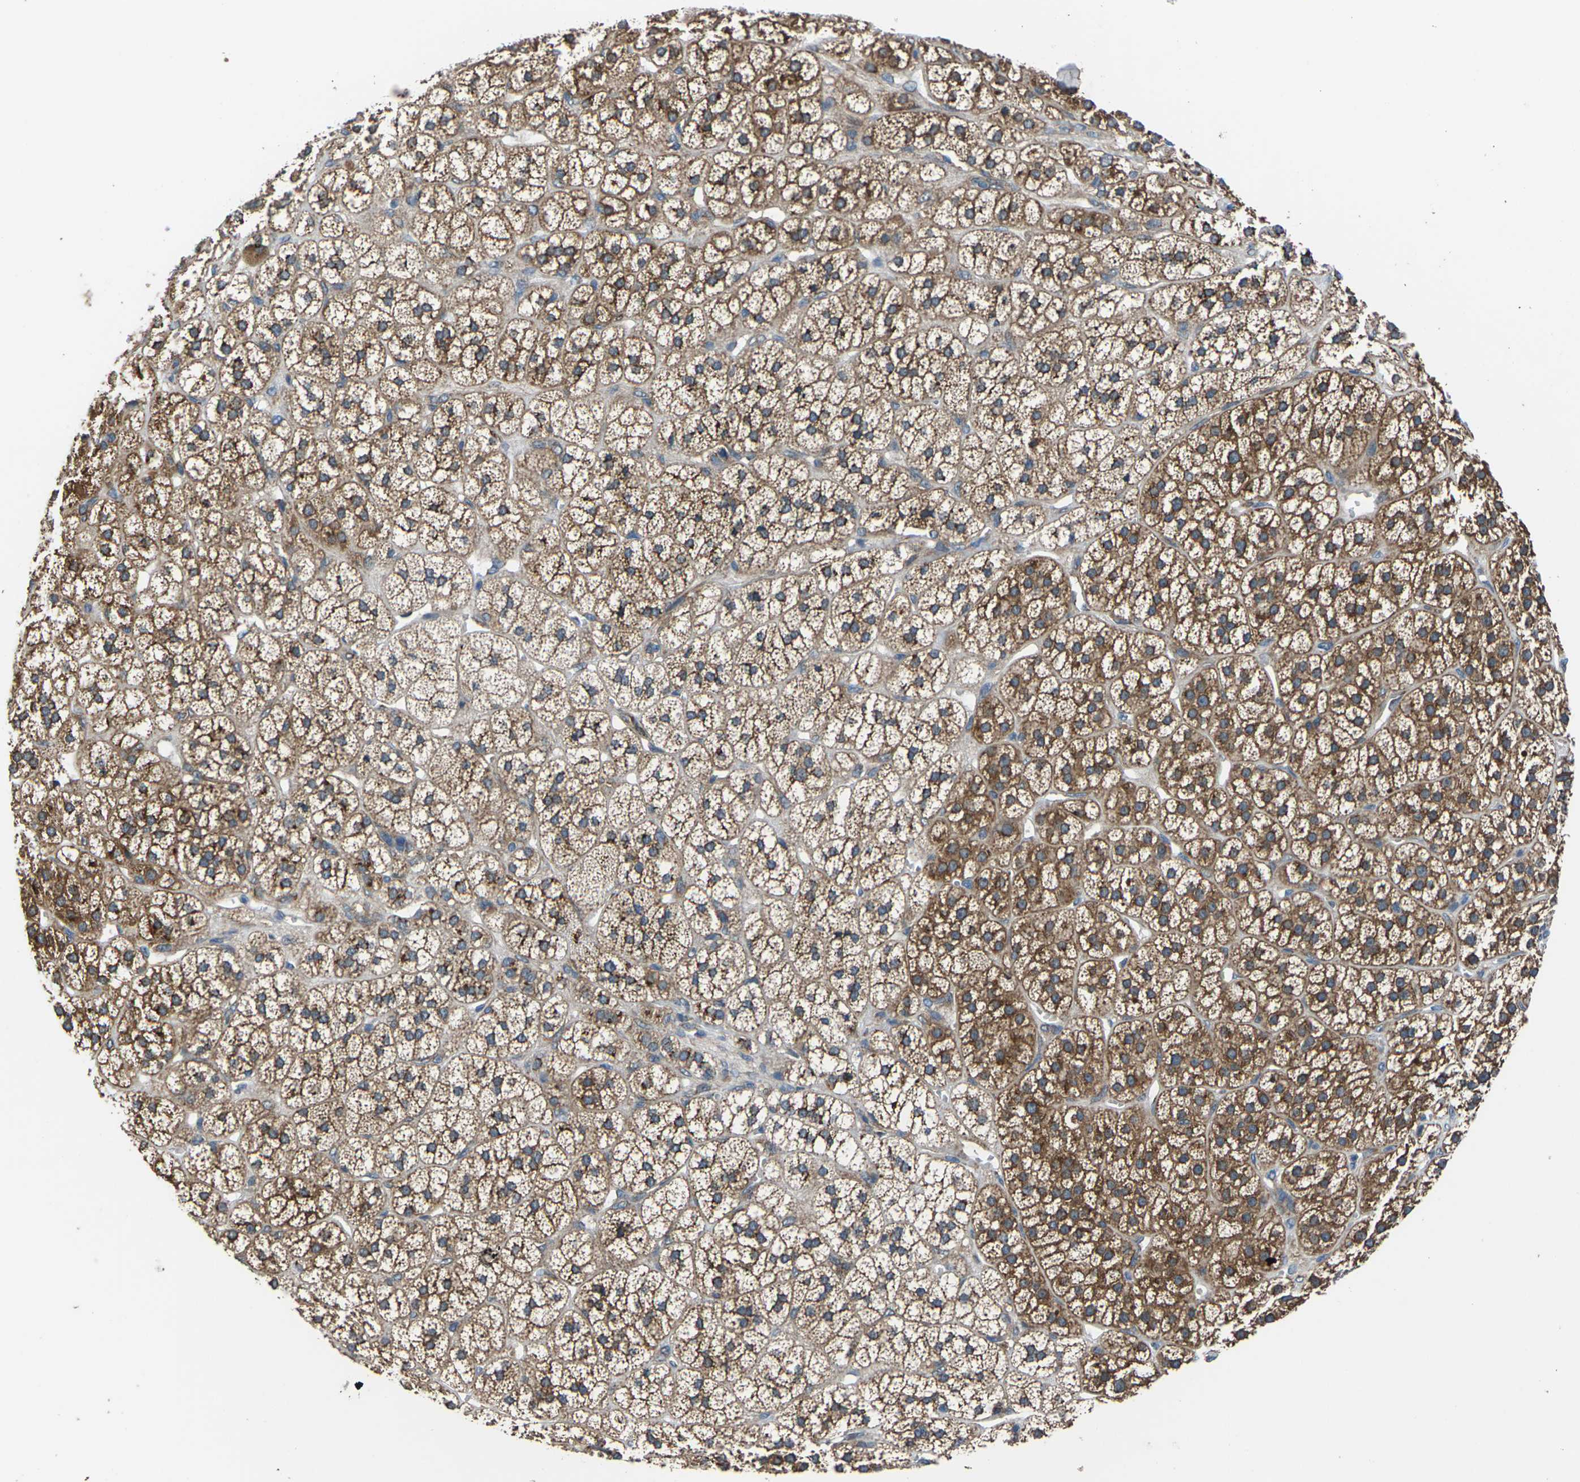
{"staining": {"intensity": "moderate", "quantity": ">75%", "location": "cytoplasmic/membranous"}, "tissue": "adrenal gland", "cell_type": "Glandular cells", "image_type": "normal", "snomed": [{"axis": "morphology", "description": "Normal tissue, NOS"}, {"axis": "topography", "description": "Adrenal gland"}], "caption": "A micrograph showing moderate cytoplasmic/membranous expression in about >75% of glandular cells in unremarkable adrenal gland, as visualized by brown immunohistochemical staining.", "gene": "GABRP", "patient": {"sex": "male", "age": 56}}